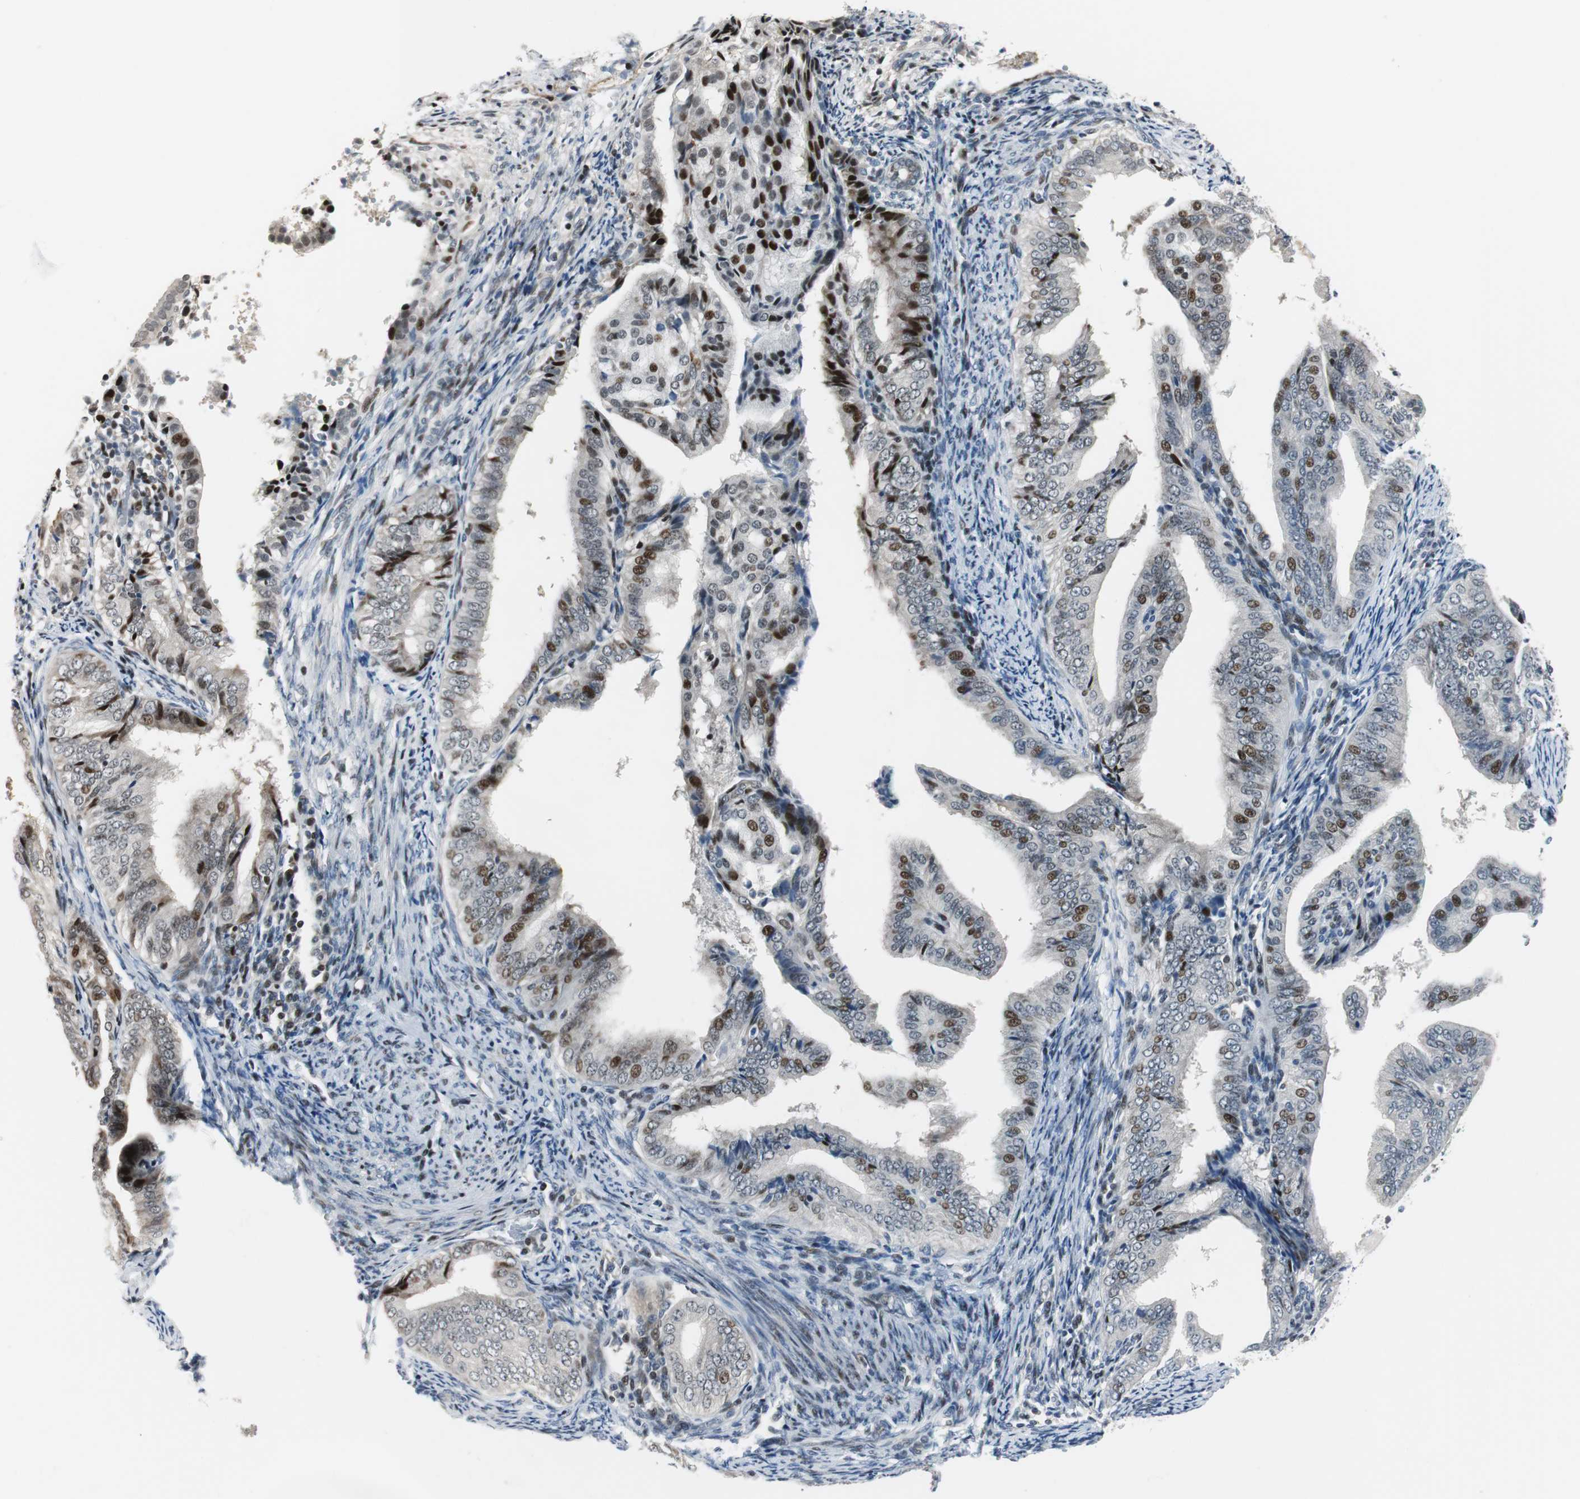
{"staining": {"intensity": "moderate", "quantity": "<25%", "location": "nuclear"}, "tissue": "endometrial cancer", "cell_type": "Tumor cells", "image_type": "cancer", "snomed": [{"axis": "morphology", "description": "Adenocarcinoma, NOS"}, {"axis": "topography", "description": "Endometrium"}], "caption": "Endometrial adenocarcinoma was stained to show a protein in brown. There is low levels of moderate nuclear staining in approximately <25% of tumor cells. The staining is performed using DAB (3,3'-diaminobenzidine) brown chromogen to label protein expression. The nuclei are counter-stained blue using hematoxylin.", "gene": "RAD1", "patient": {"sex": "female", "age": 58}}